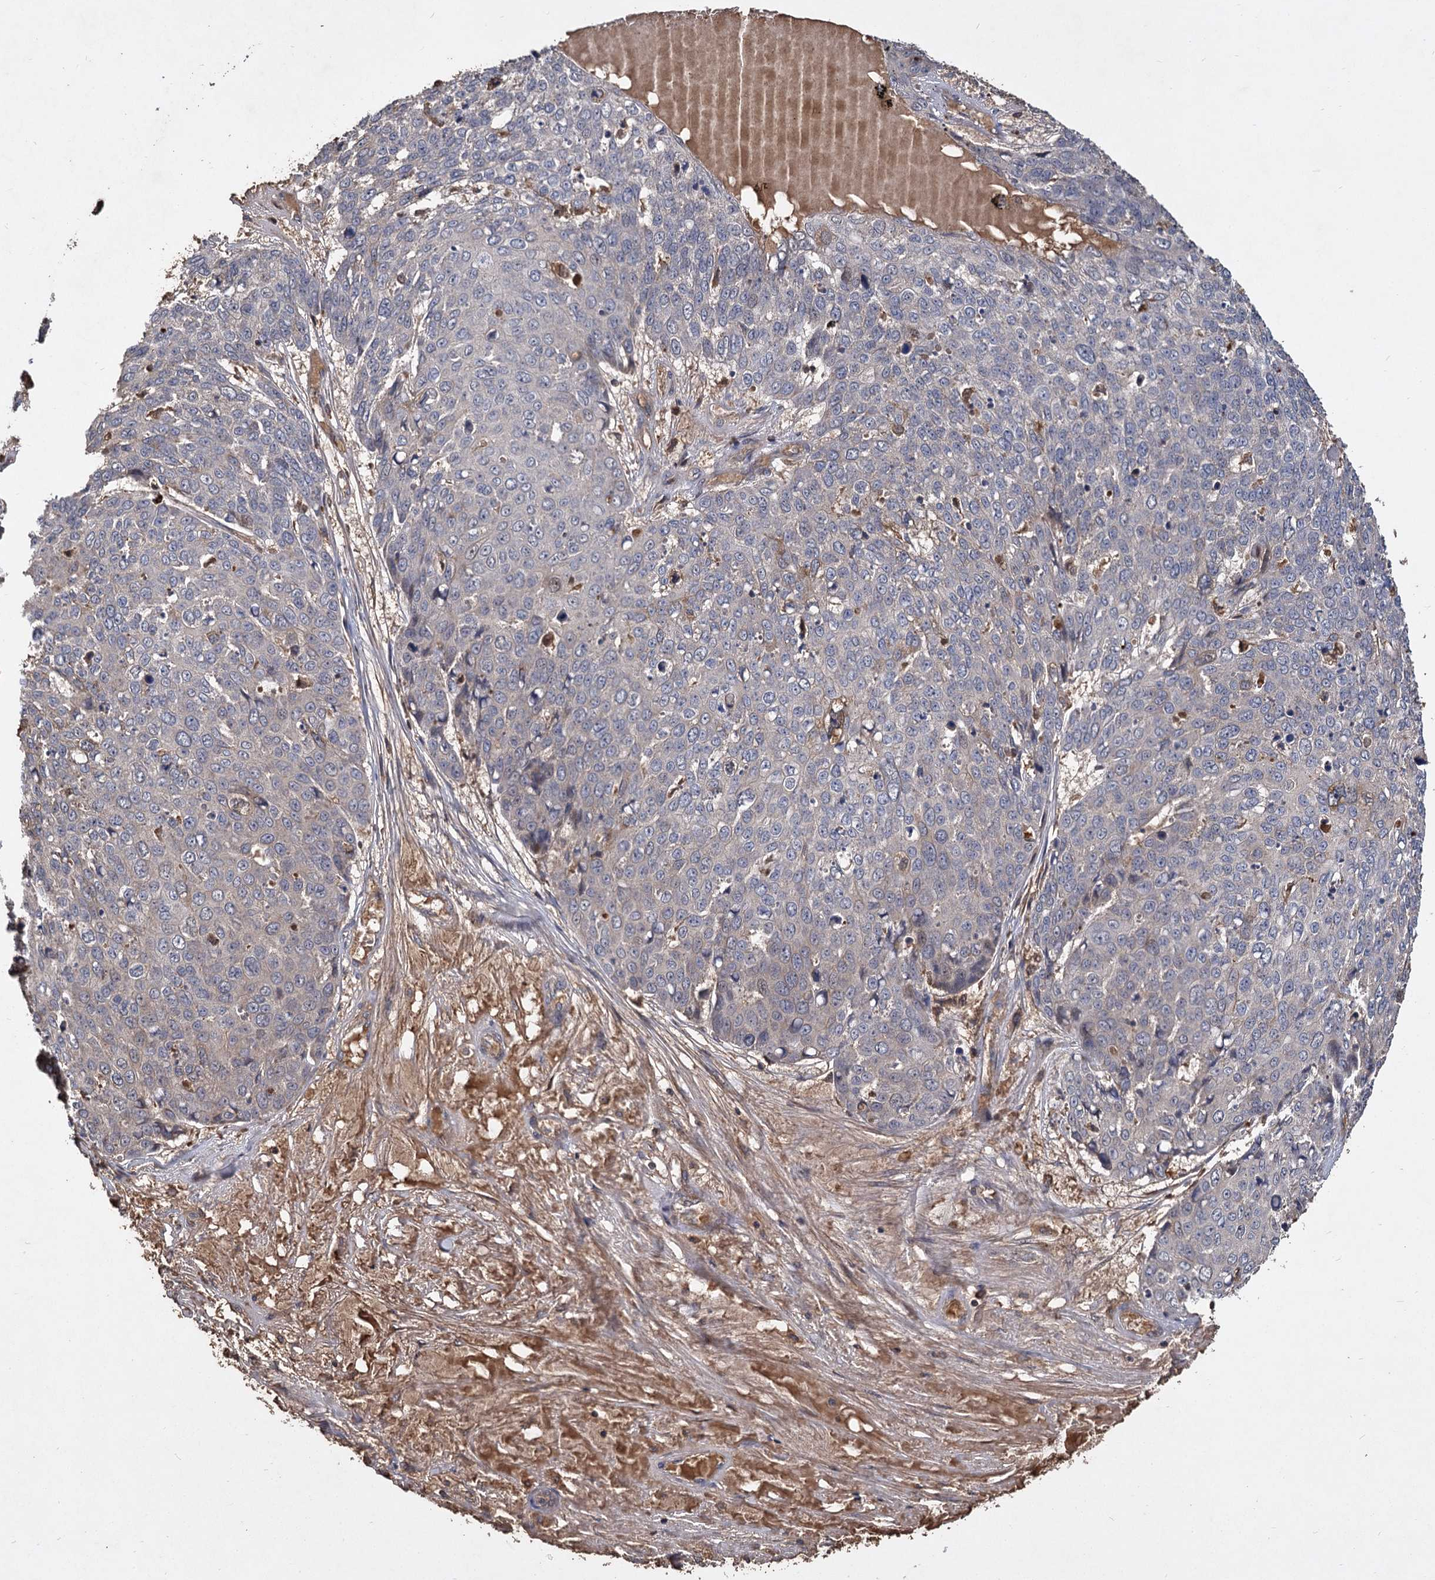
{"staining": {"intensity": "negative", "quantity": "none", "location": "none"}, "tissue": "skin cancer", "cell_type": "Tumor cells", "image_type": "cancer", "snomed": [{"axis": "morphology", "description": "Squamous cell carcinoma, NOS"}, {"axis": "topography", "description": "Skin"}], "caption": "Micrograph shows no significant protein staining in tumor cells of skin squamous cell carcinoma.", "gene": "GCLC", "patient": {"sex": "male", "age": 71}}